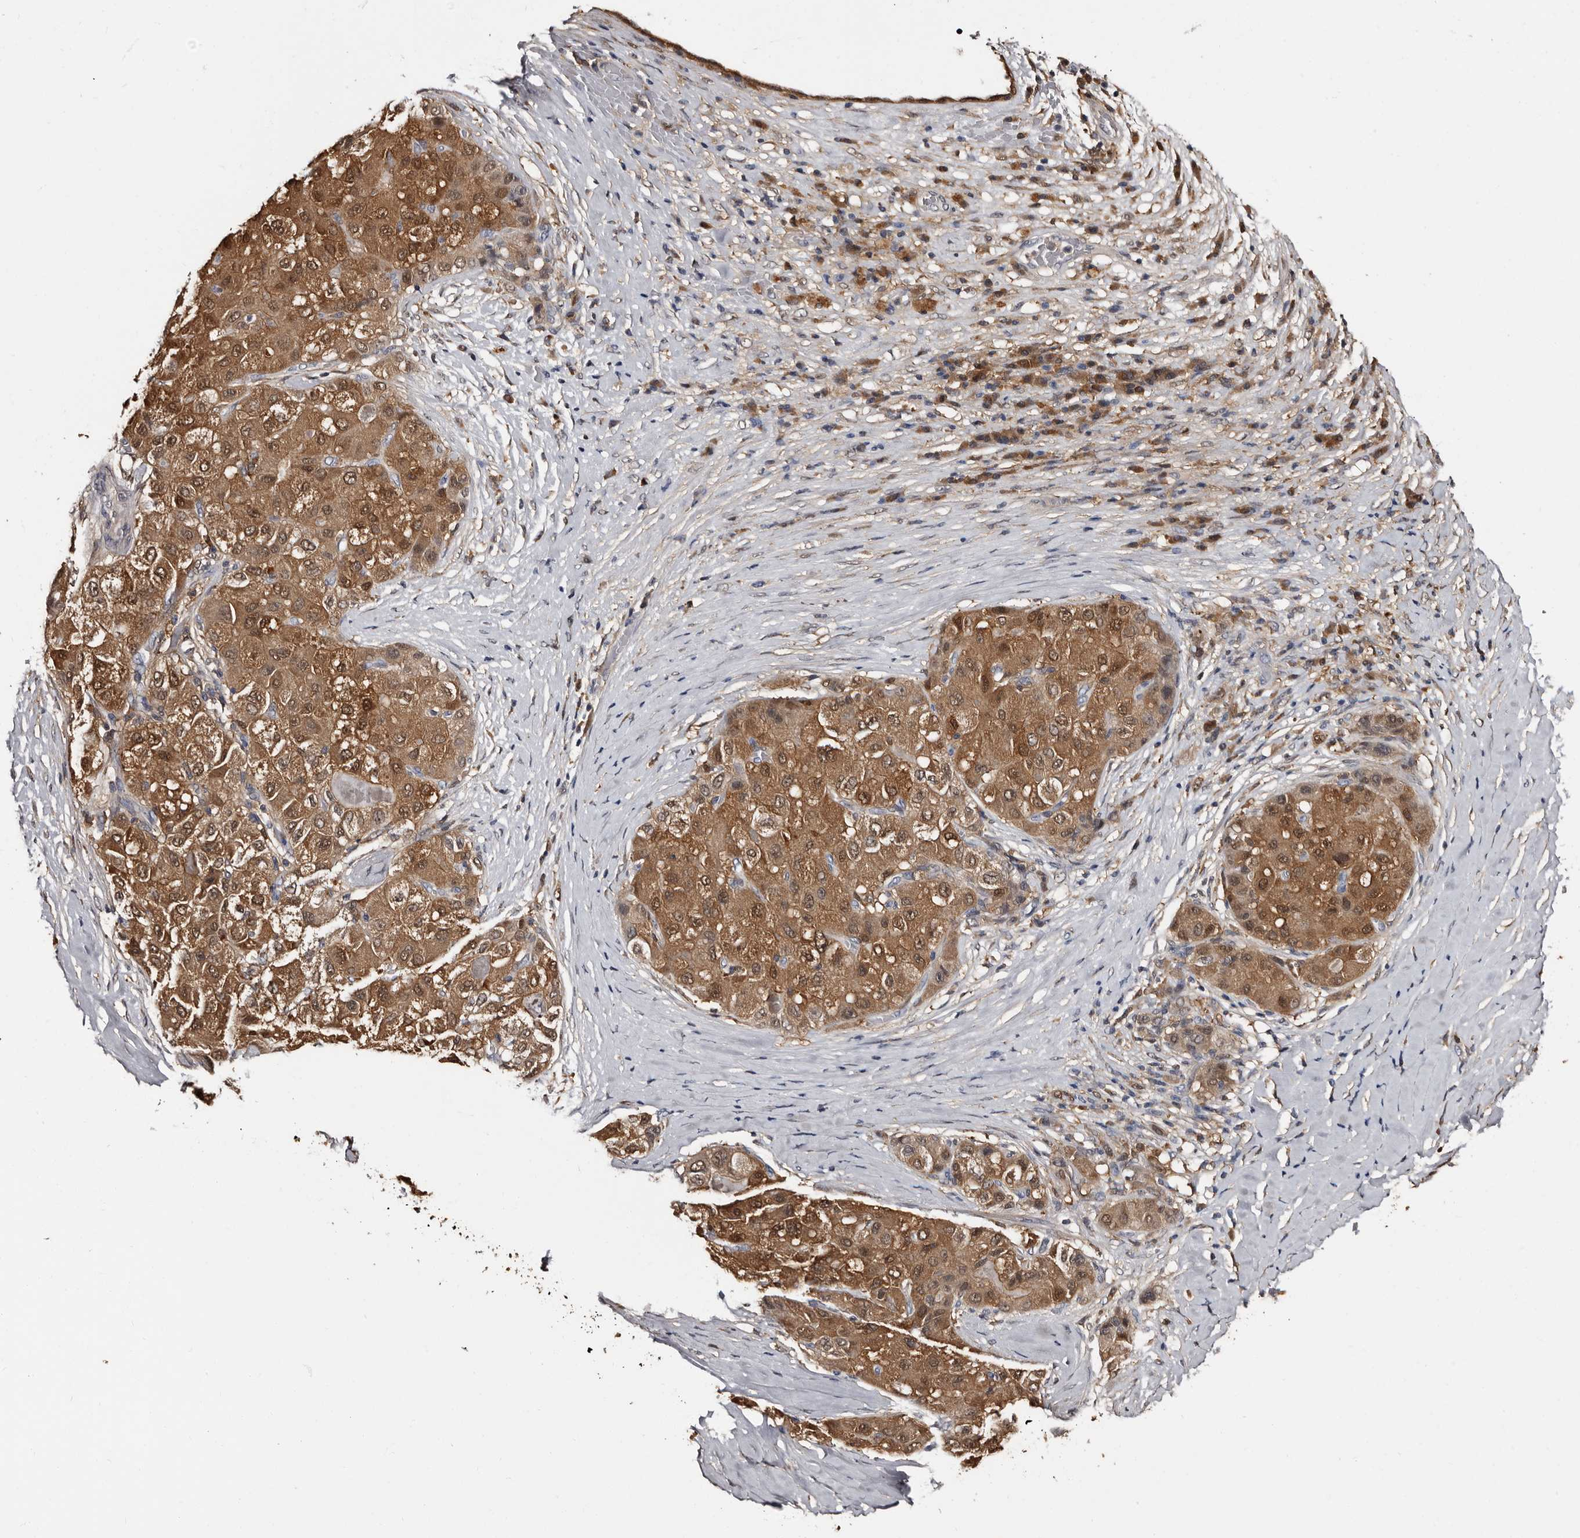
{"staining": {"intensity": "moderate", "quantity": ">75%", "location": "cytoplasmic/membranous,nuclear"}, "tissue": "liver cancer", "cell_type": "Tumor cells", "image_type": "cancer", "snomed": [{"axis": "morphology", "description": "Carcinoma, Hepatocellular, NOS"}, {"axis": "topography", "description": "Liver"}], "caption": "A brown stain labels moderate cytoplasmic/membranous and nuclear expression of a protein in liver hepatocellular carcinoma tumor cells.", "gene": "DNPH1", "patient": {"sex": "male", "age": 80}}